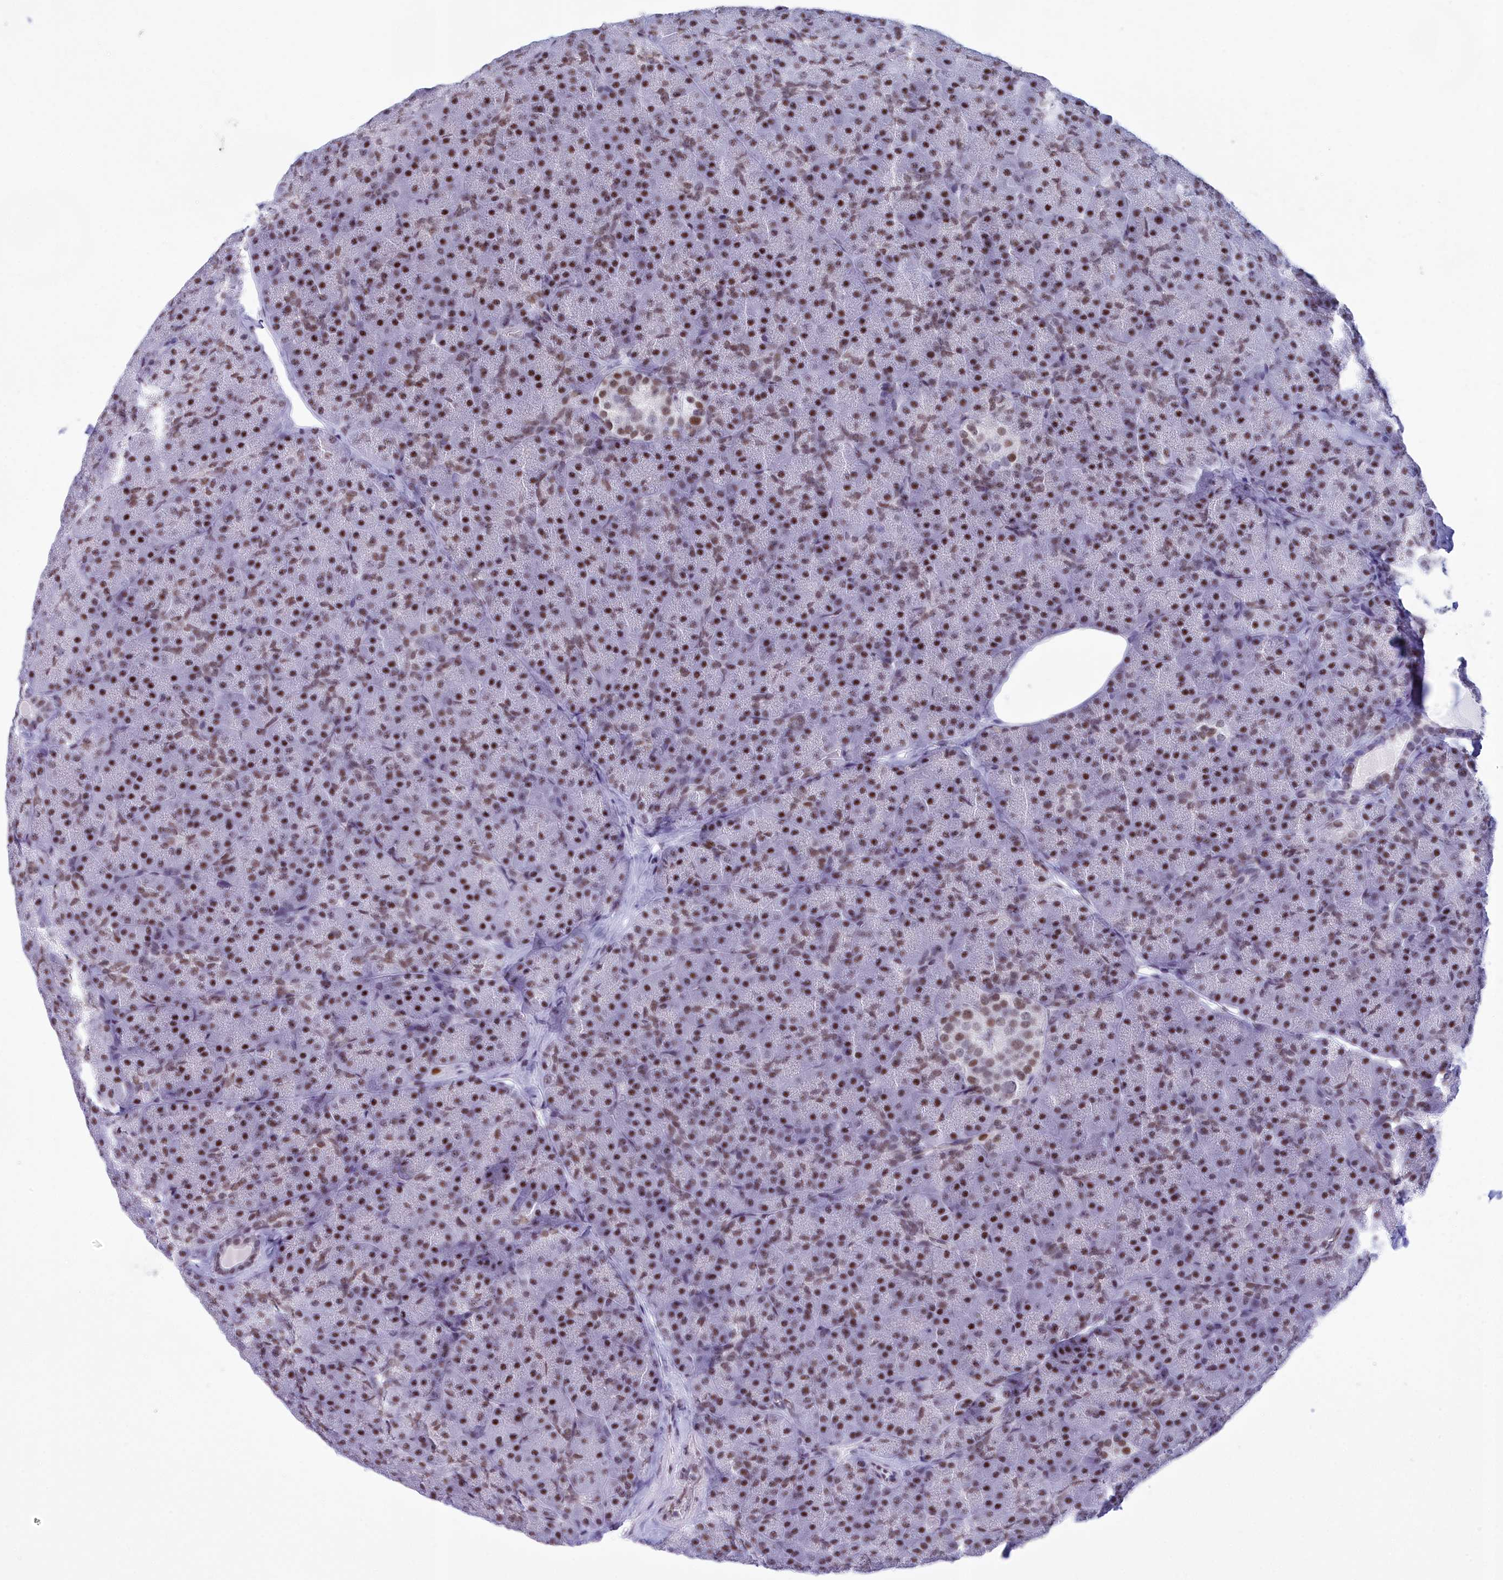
{"staining": {"intensity": "moderate", "quantity": ">75%", "location": "nuclear"}, "tissue": "pancreas", "cell_type": "Exocrine glandular cells", "image_type": "normal", "snomed": [{"axis": "morphology", "description": "Normal tissue, NOS"}, {"axis": "topography", "description": "Pancreas"}], "caption": "This image reveals unremarkable pancreas stained with immunohistochemistry (IHC) to label a protein in brown. The nuclear of exocrine glandular cells show moderate positivity for the protein. Nuclei are counter-stained blue.", "gene": "CDC26", "patient": {"sex": "male", "age": 36}}